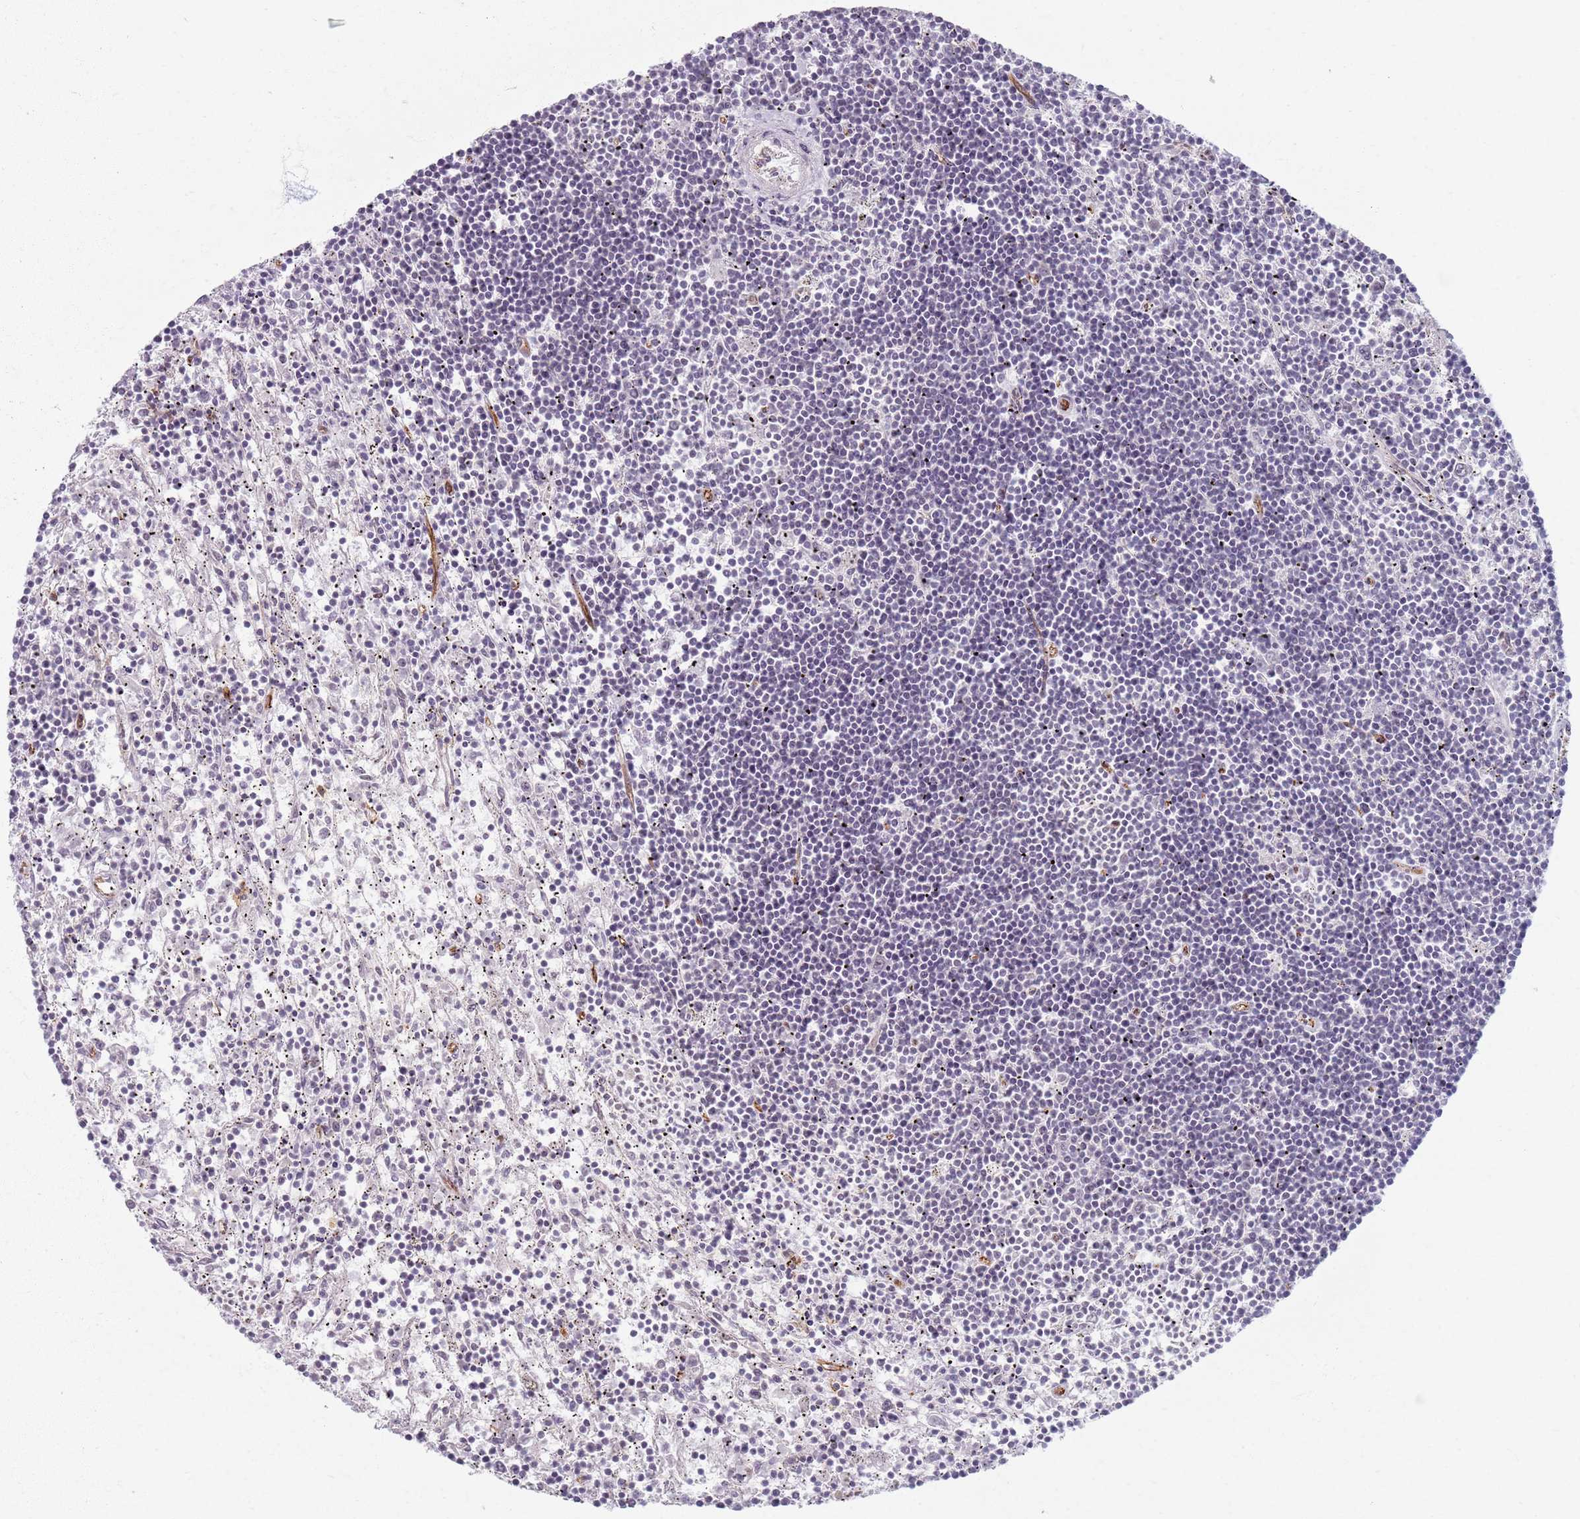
{"staining": {"intensity": "negative", "quantity": "none", "location": "none"}, "tissue": "lymphoma", "cell_type": "Tumor cells", "image_type": "cancer", "snomed": [{"axis": "morphology", "description": "Malignant lymphoma, non-Hodgkin's type, Low grade"}, {"axis": "topography", "description": "Spleen"}], "caption": "DAB (3,3'-diaminobenzidine) immunohistochemical staining of human low-grade malignant lymphoma, non-Hodgkin's type demonstrates no significant positivity in tumor cells.", "gene": "KCNA5", "patient": {"sex": "male", "age": 76}}